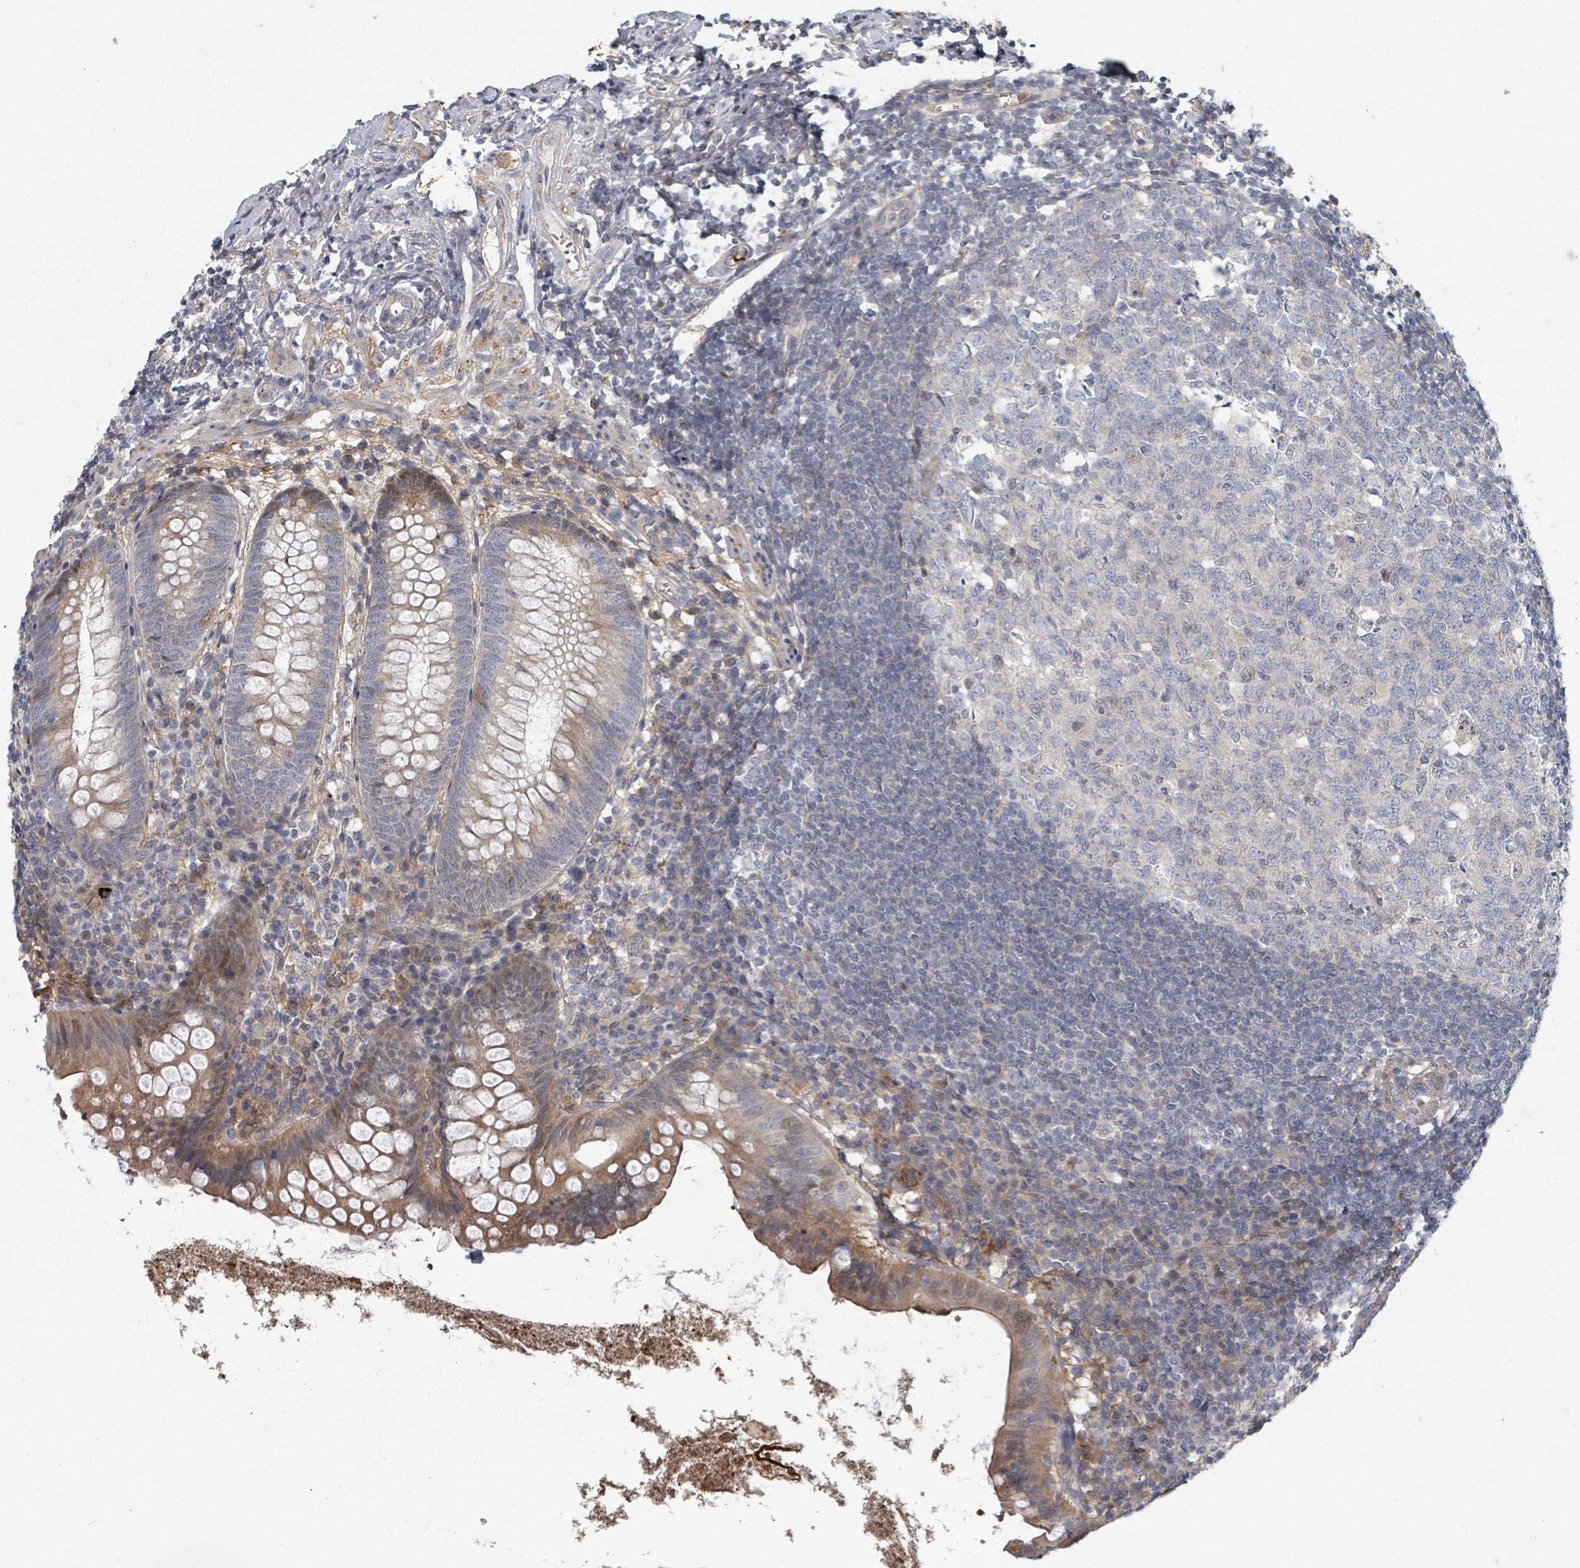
{"staining": {"intensity": "moderate", "quantity": "25%-75%", "location": "cytoplasmic/membranous,nuclear"}, "tissue": "appendix", "cell_type": "Glandular cells", "image_type": "normal", "snomed": [{"axis": "morphology", "description": "Normal tissue, NOS"}, {"axis": "topography", "description": "Appendix"}], "caption": "Human appendix stained with a protein marker displays moderate staining in glandular cells.", "gene": "GABBR1", "patient": {"sex": "female", "age": 51}}